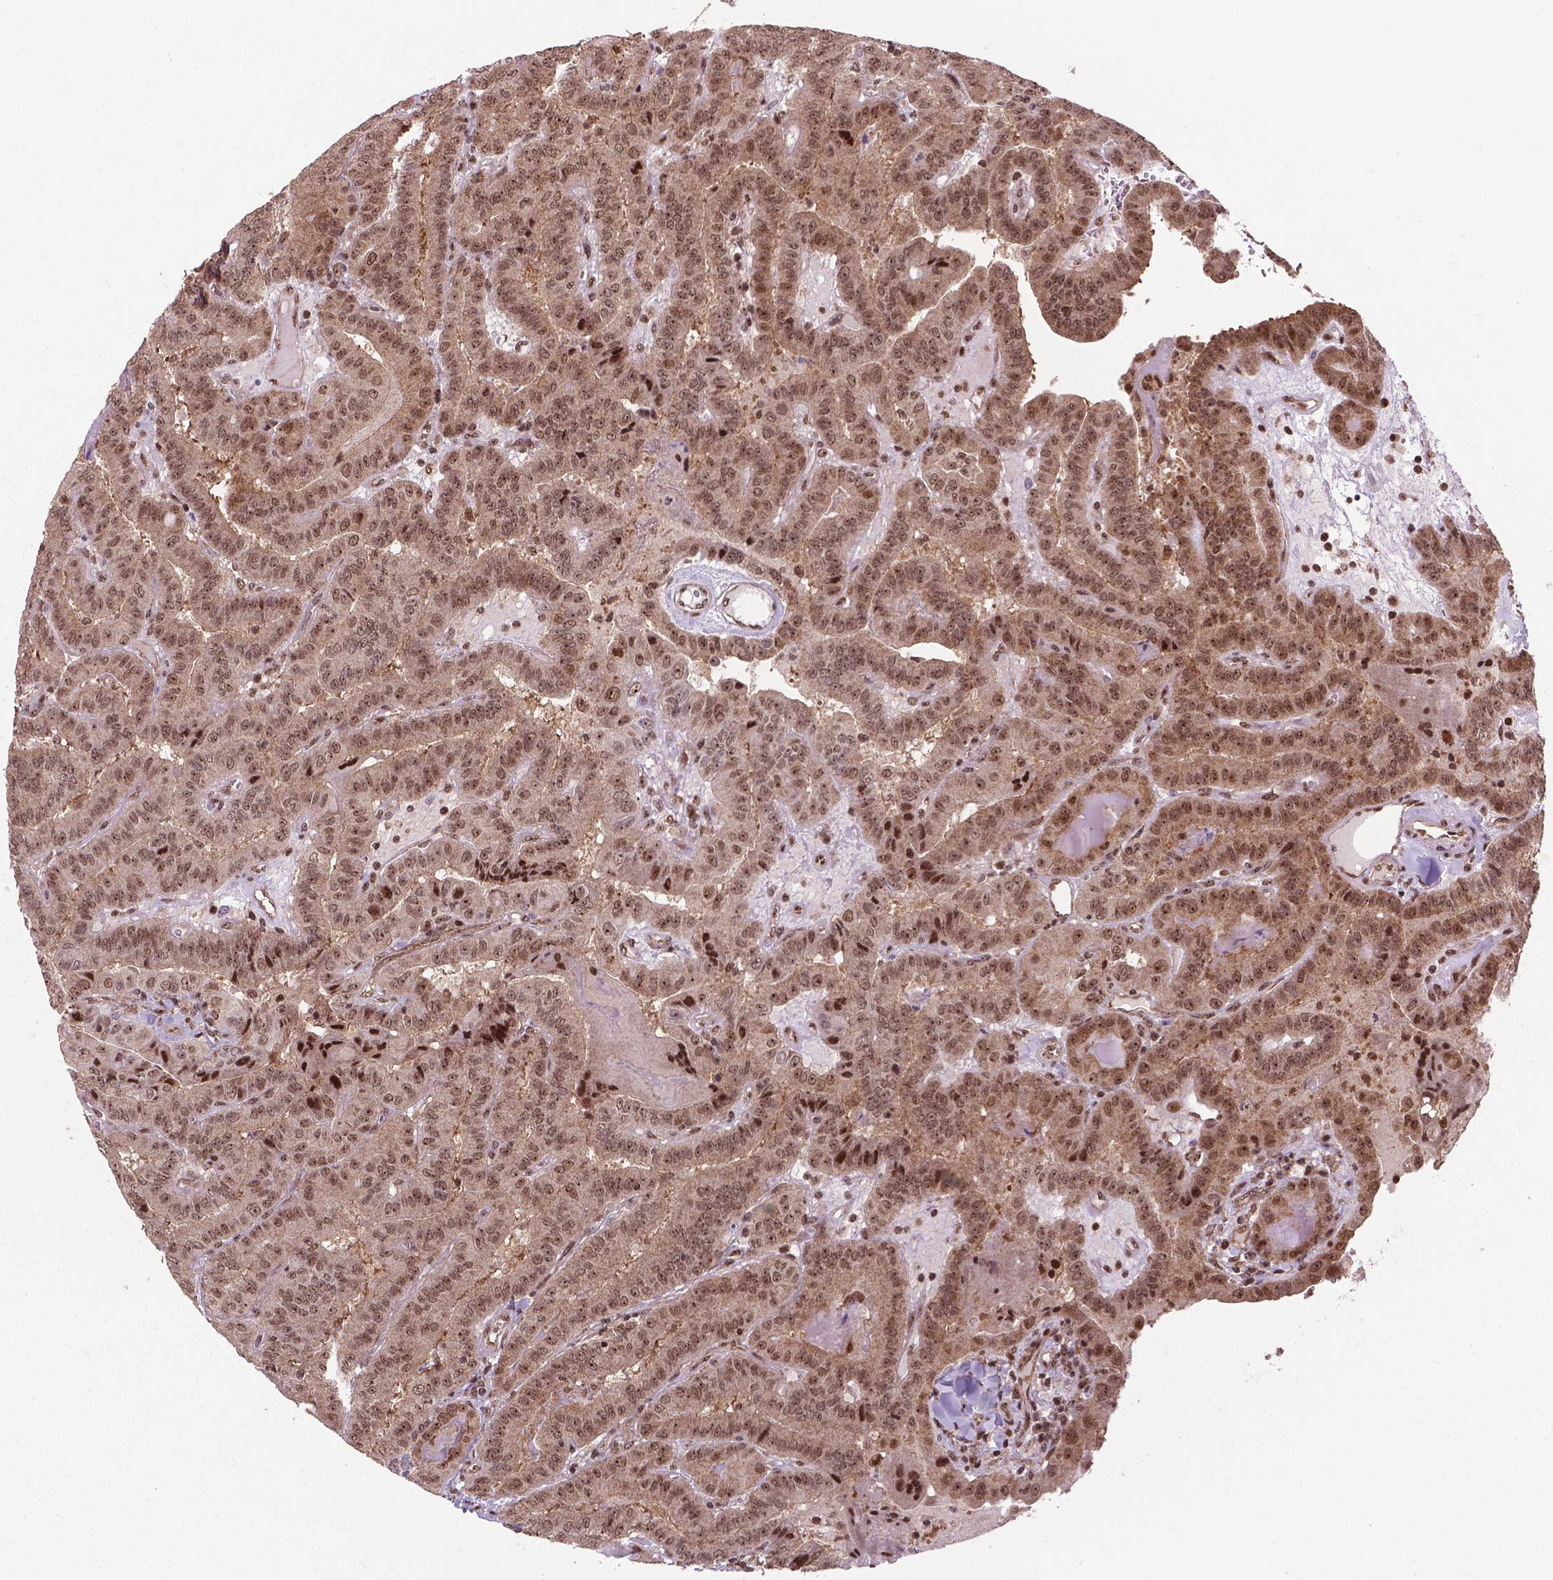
{"staining": {"intensity": "moderate", "quantity": ">75%", "location": "nuclear"}, "tissue": "thyroid cancer", "cell_type": "Tumor cells", "image_type": "cancer", "snomed": [{"axis": "morphology", "description": "Papillary adenocarcinoma, NOS"}, {"axis": "topography", "description": "Thyroid gland"}], "caption": "Human thyroid cancer stained for a protein (brown) shows moderate nuclear positive staining in about >75% of tumor cells.", "gene": "CSNK2A1", "patient": {"sex": "female", "age": 37}}